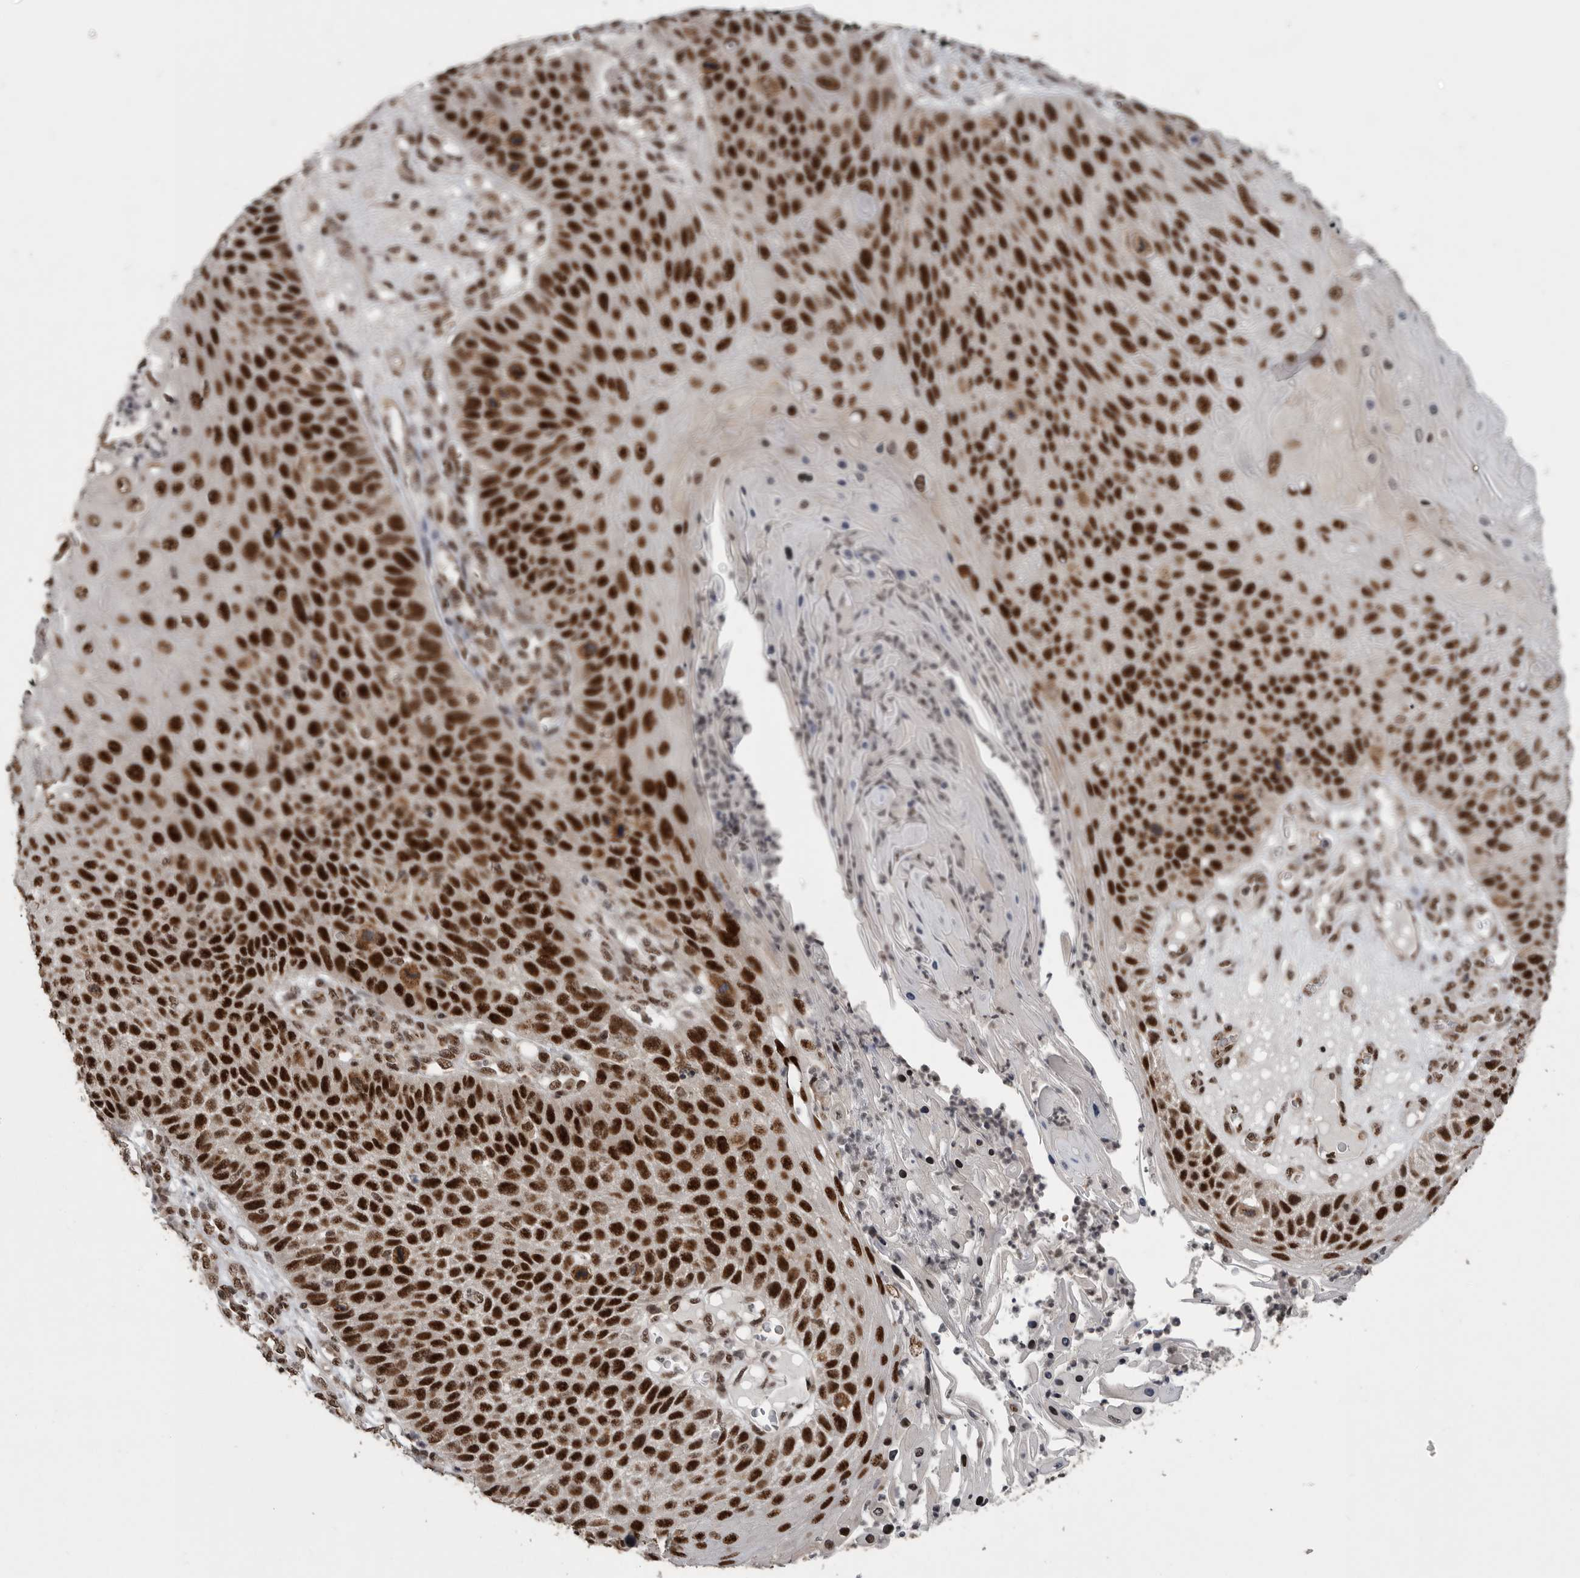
{"staining": {"intensity": "strong", "quantity": ">75%", "location": "nuclear"}, "tissue": "skin cancer", "cell_type": "Tumor cells", "image_type": "cancer", "snomed": [{"axis": "morphology", "description": "Squamous cell carcinoma, NOS"}, {"axis": "topography", "description": "Skin"}], "caption": "High-power microscopy captured an IHC micrograph of skin squamous cell carcinoma, revealing strong nuclear expression in approximately >75% of tumor cells.", "gene": "PPP1R10", "patient": {"sex": "female", "age": 88}}